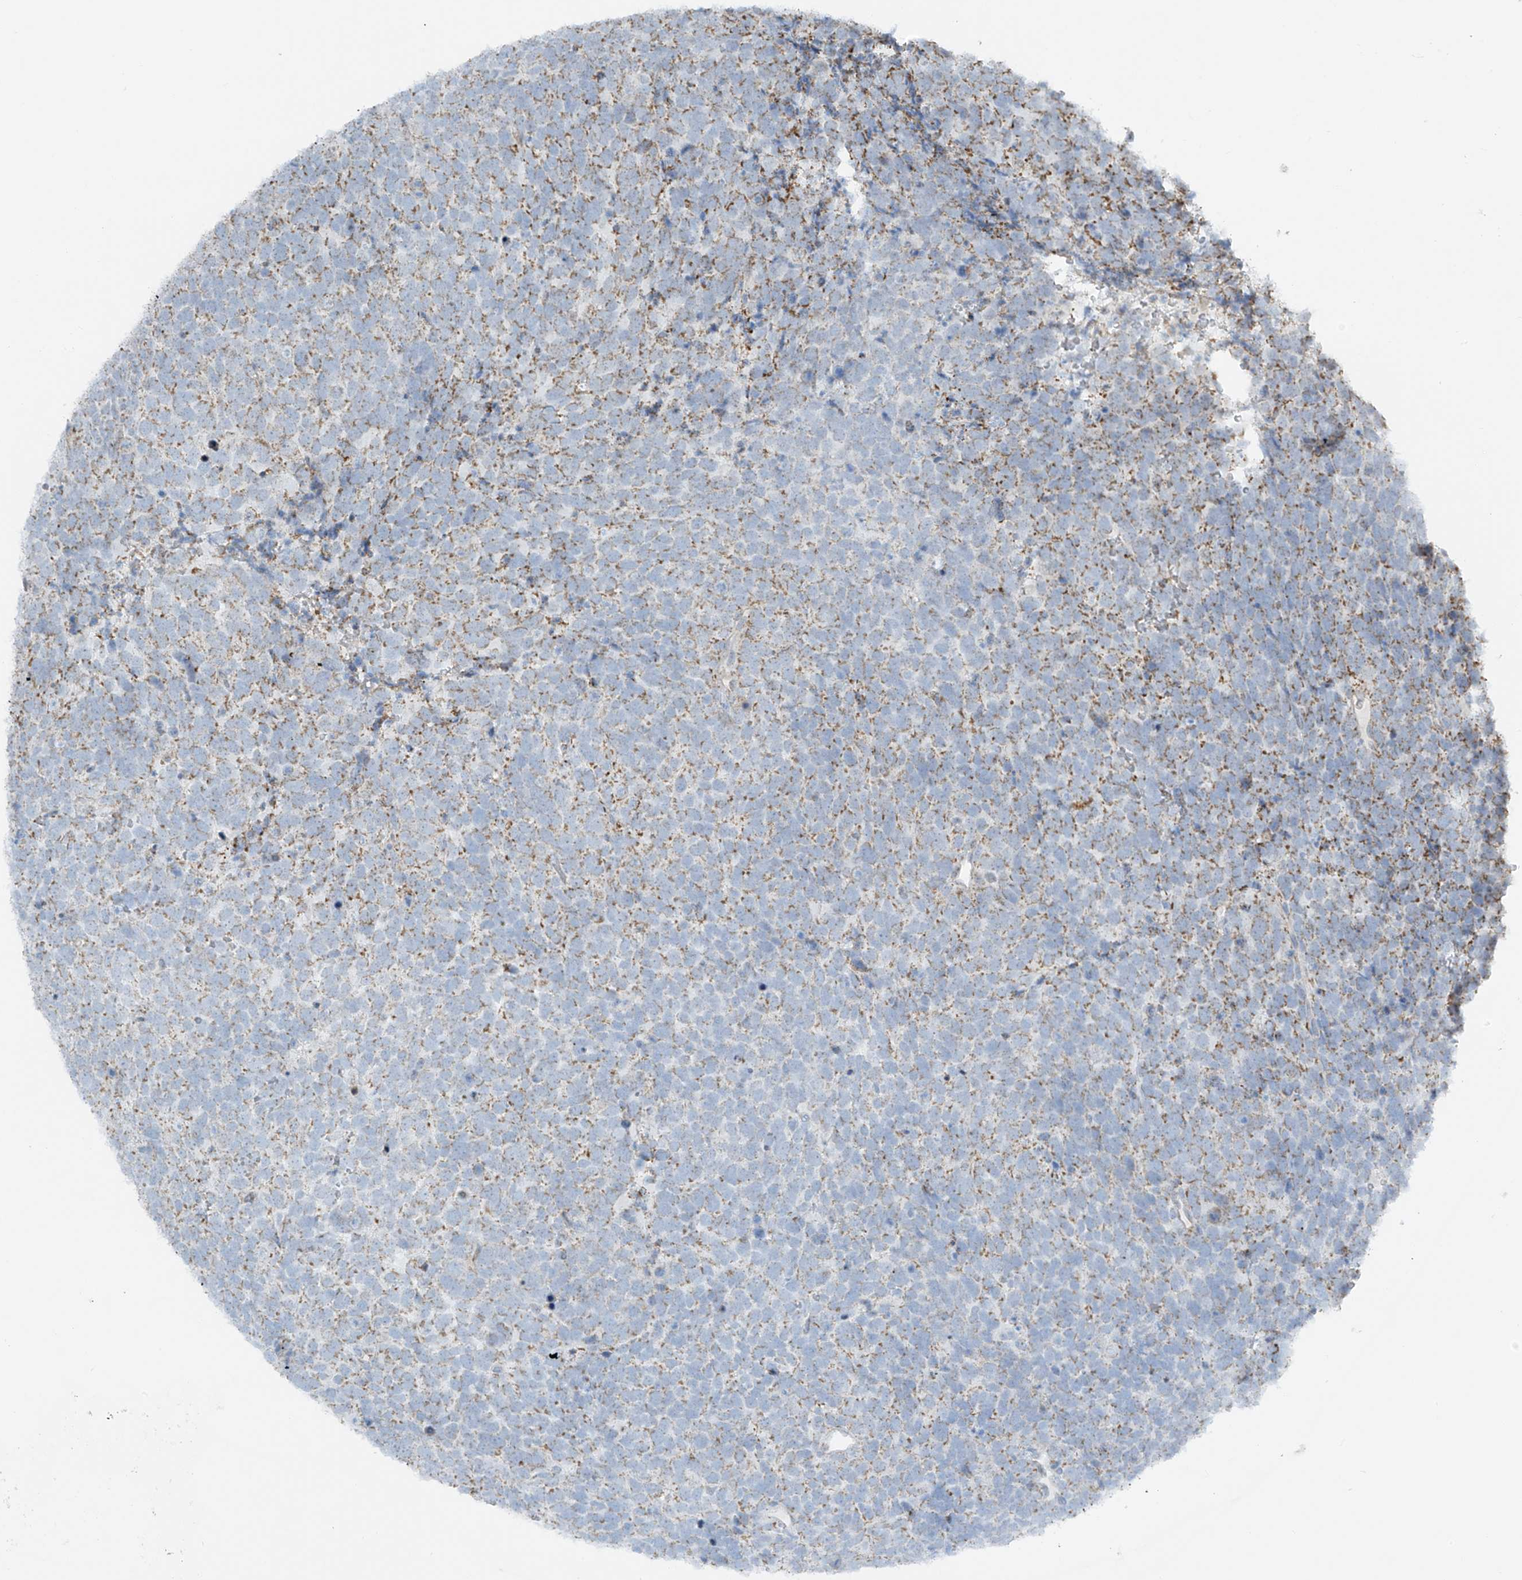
{"staining": {"intensity": "moderate", "quantity": "25%-75%", "location": "cytoplasmic/membranous"}, "tissue": "urothelial cancer", "cell_type": "Tumor cells", "image_type": "cancer", "snomed": [{"axis": "morphology", "description": "Urothelial carcinoma, High grade"}, {"axis": "topography", "description": "Urinary bladder"}], "caption": "Protein expression analysis of human urothelial carcinoma (high-grade) reveals moderate cytoplasmic/membranous positivity in about 25%-75% of tumor cells. Nuclei are stained in blue.", "gene": "SMDT1", "patient": {"sex": "female", "age": 82}}